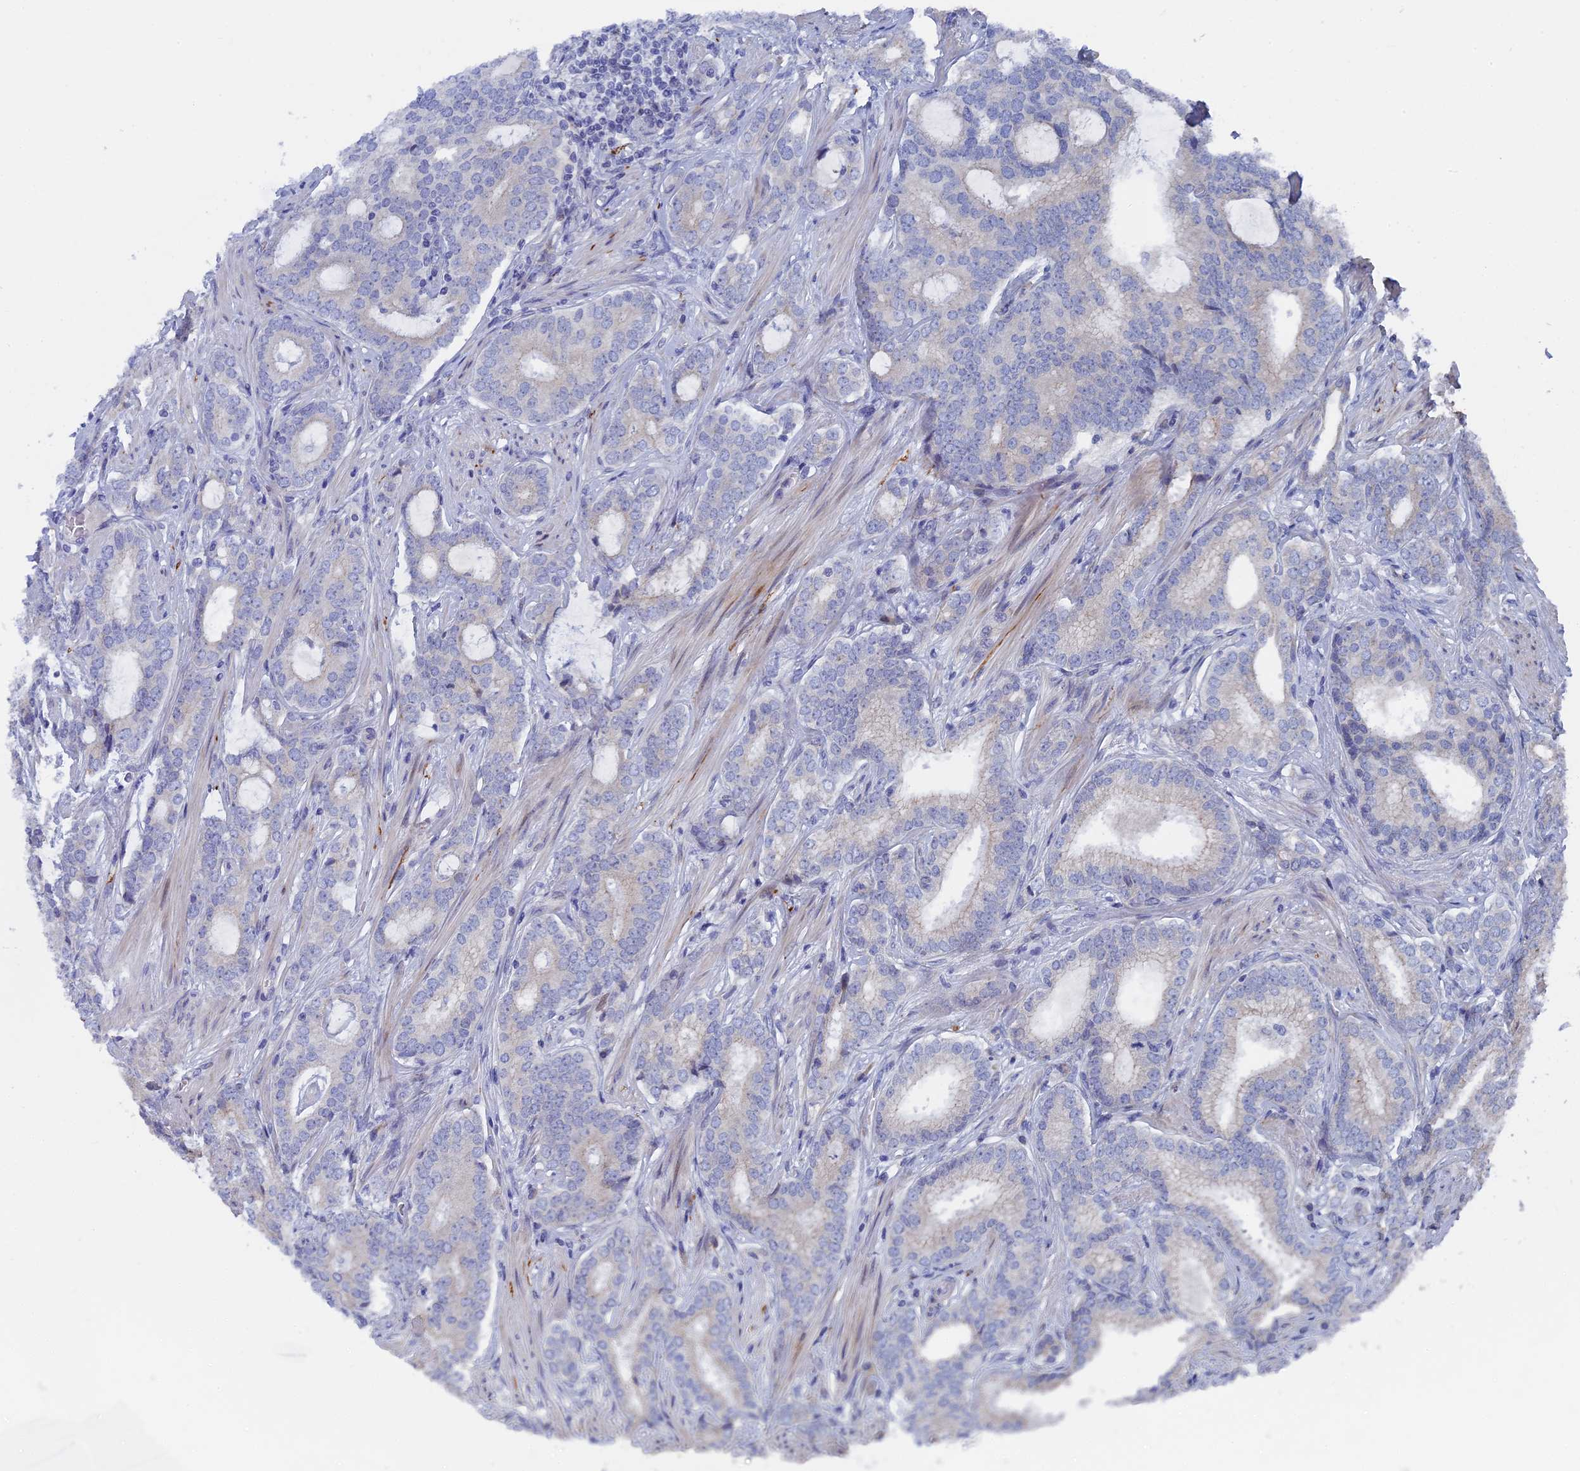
{"staining": {"intensity": "negative", "quantity": "none", "location": "none"}, "tissue": "prostate cancer", "cell_type": "Tumor cells", "image_type": "cancer", "snomed": [{"axis": "morphology", "description": "Adenocarcinoma, High grade"}, {"axis": "topography", "description": "Prostate"}], "caption": "Immunohistochemistry (IHC) photomicrograph of neoplastic tissue: human prostate high-grade adenocarcinoma stained with DAB (3,3'-diaminobenzidine) reveals no significant protein expression in tumor cells. Nuclei are stained in blue.", "gene": "TMEM161A", "patient": {"sex": "male", "age": 63}}